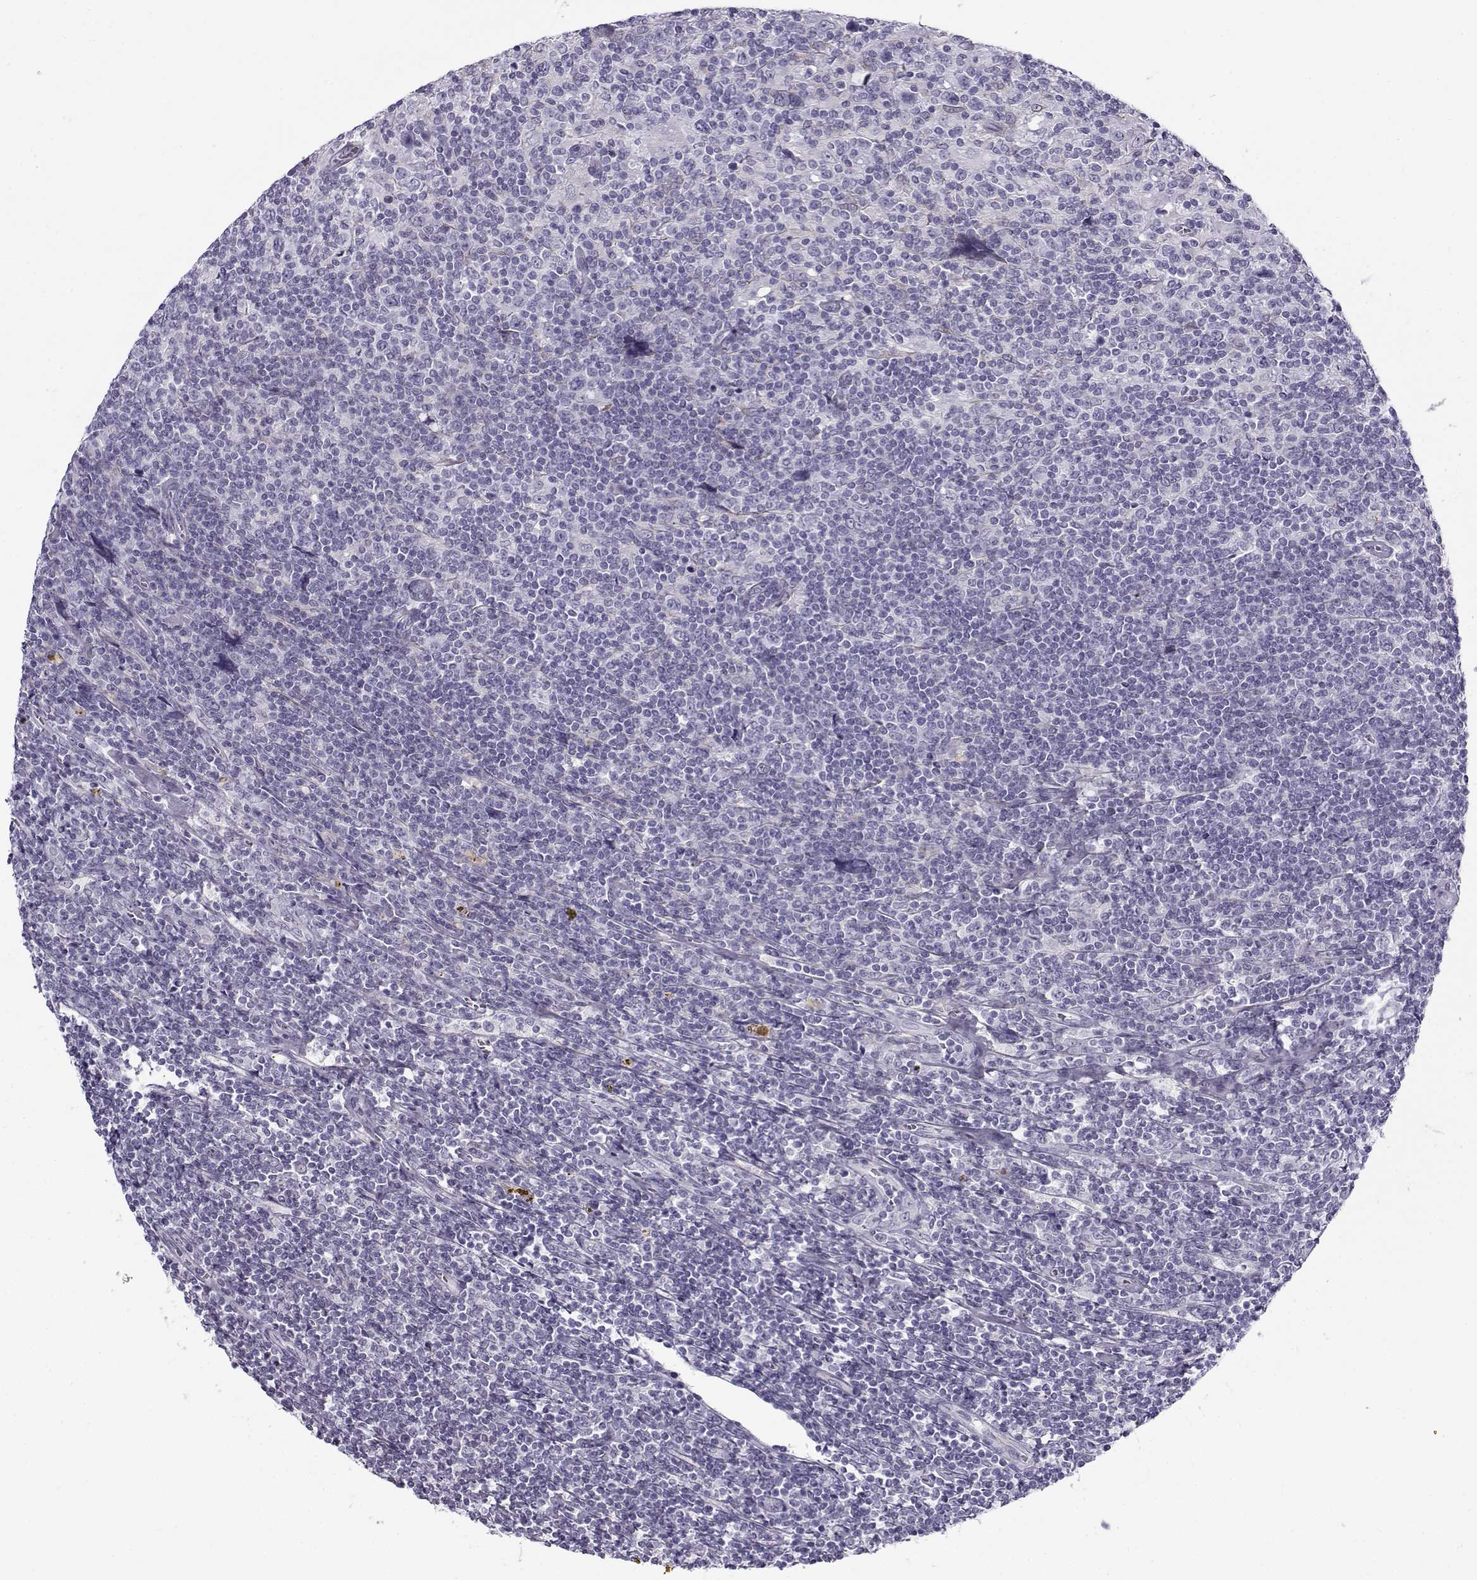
{"staining": {"intensity": "negative", "quantity": "none", "location": "none"}, "tissue": "lymphoma", "cell_type": "Tumor cells", "image_type": "cancer", "snomed": [{"axis": "morphology", "description": "Hodgkin's disease, NOS"}, {"axis": "topography", "description": "Lymph node"}], "caption": "Tumor cells are negative for protein expression in human Hodgkin's disease.", "gene": "GTSF1L", "patient": {"sex": "male", "age": 40}}